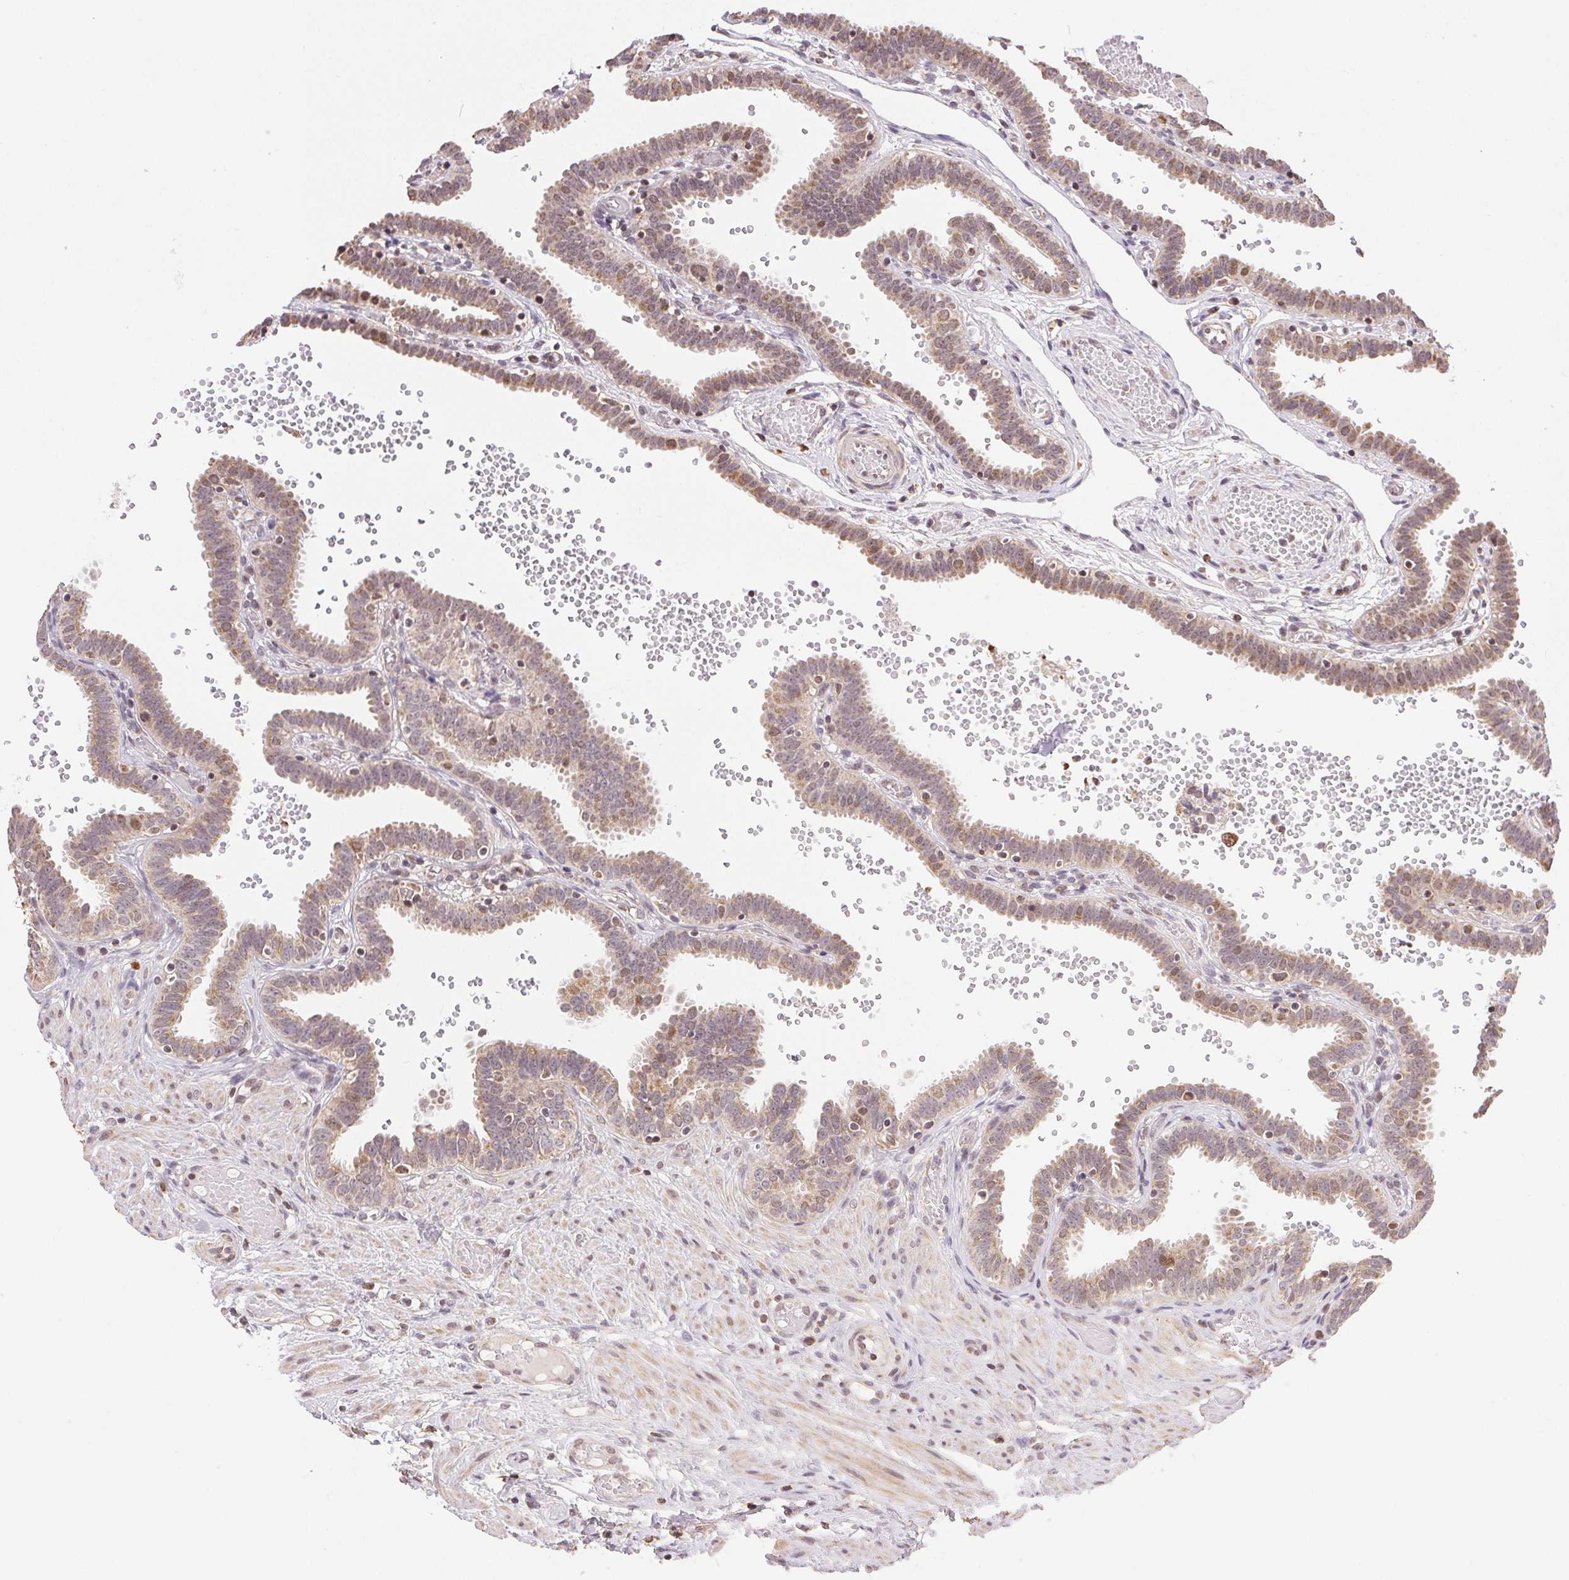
{"staining": {"intensity": "moderate", "quantity": ">75%", "location": "cytoplasmic/membranous"}, "tissue": "fallopian tube", "cell_type": "Glandular cells", "image_type": "normal", "snomed": [{"axis": "morphology", "description": "Normal tissue, NOS"}, {"axis": "topography", "description": "Fallopian tube"}], "caption": "IHC (DAB) staining of benign fallopian tube reveals moderate cytoplasmic/membranous protein staining in about >75% of glandular cells. Nuclei are stained in blue.", "gene": "PIWIL4", "patient": {"sex": "female", "age": 37}}